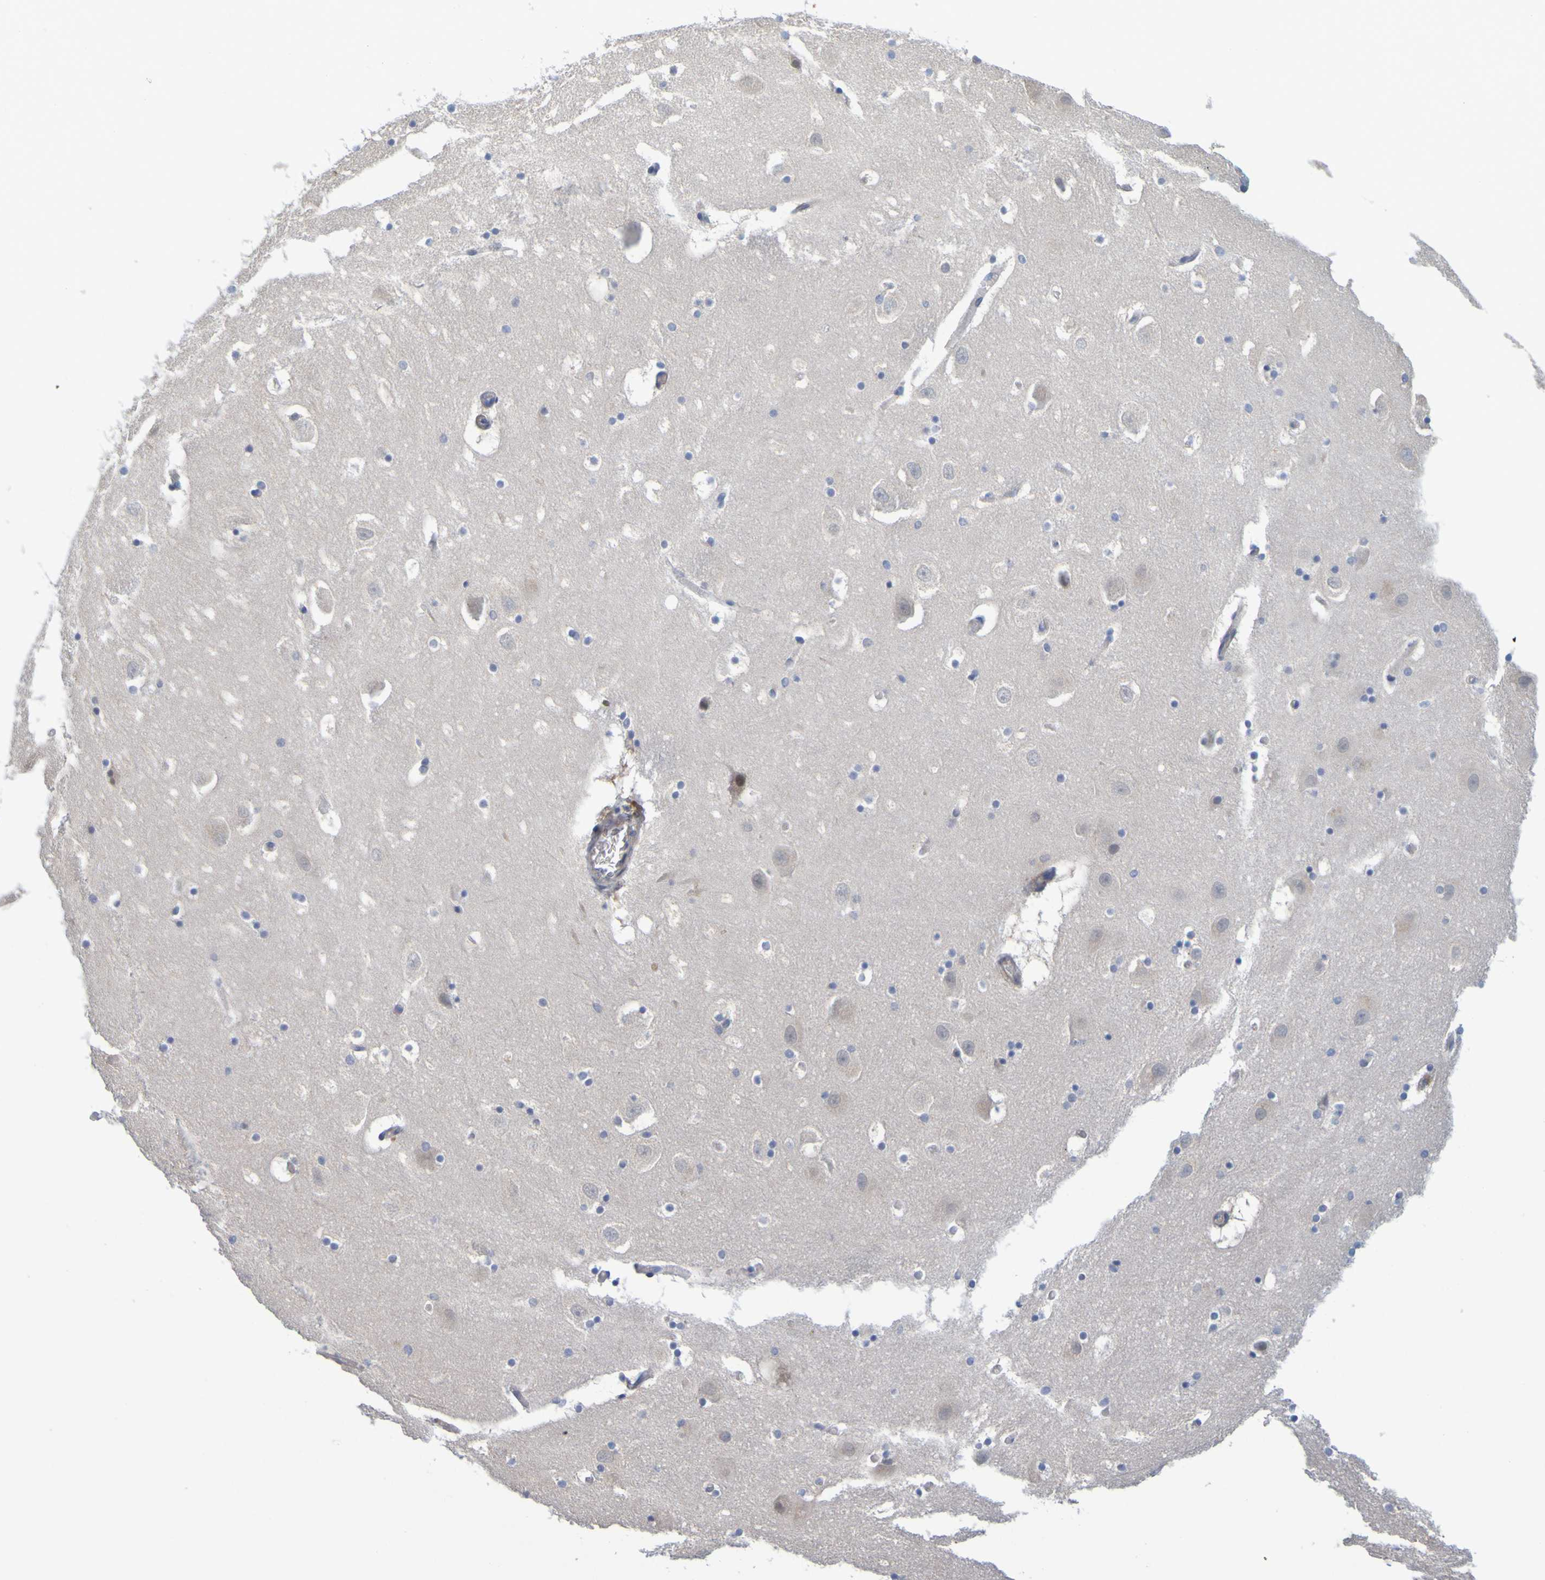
{"staining": {"intensity": "negative", "quantity": "none", "location": "none"}, "tissue": "hippocampus", "cell_type": "Glial cells", "image_type": "normal", "snomed": [{"axis": "morphology", "description": "Normal tissue, NOS"}, {"axis": "topography", "description": "Hippocampus"}], "caption": "The IHC image has no significant staining in glial cells of hippocampus. (DAB immunohistochemistry (IHC), high magnification).", "gene": "ENDOU", "patient": {"sex": "male", "age": 45}}